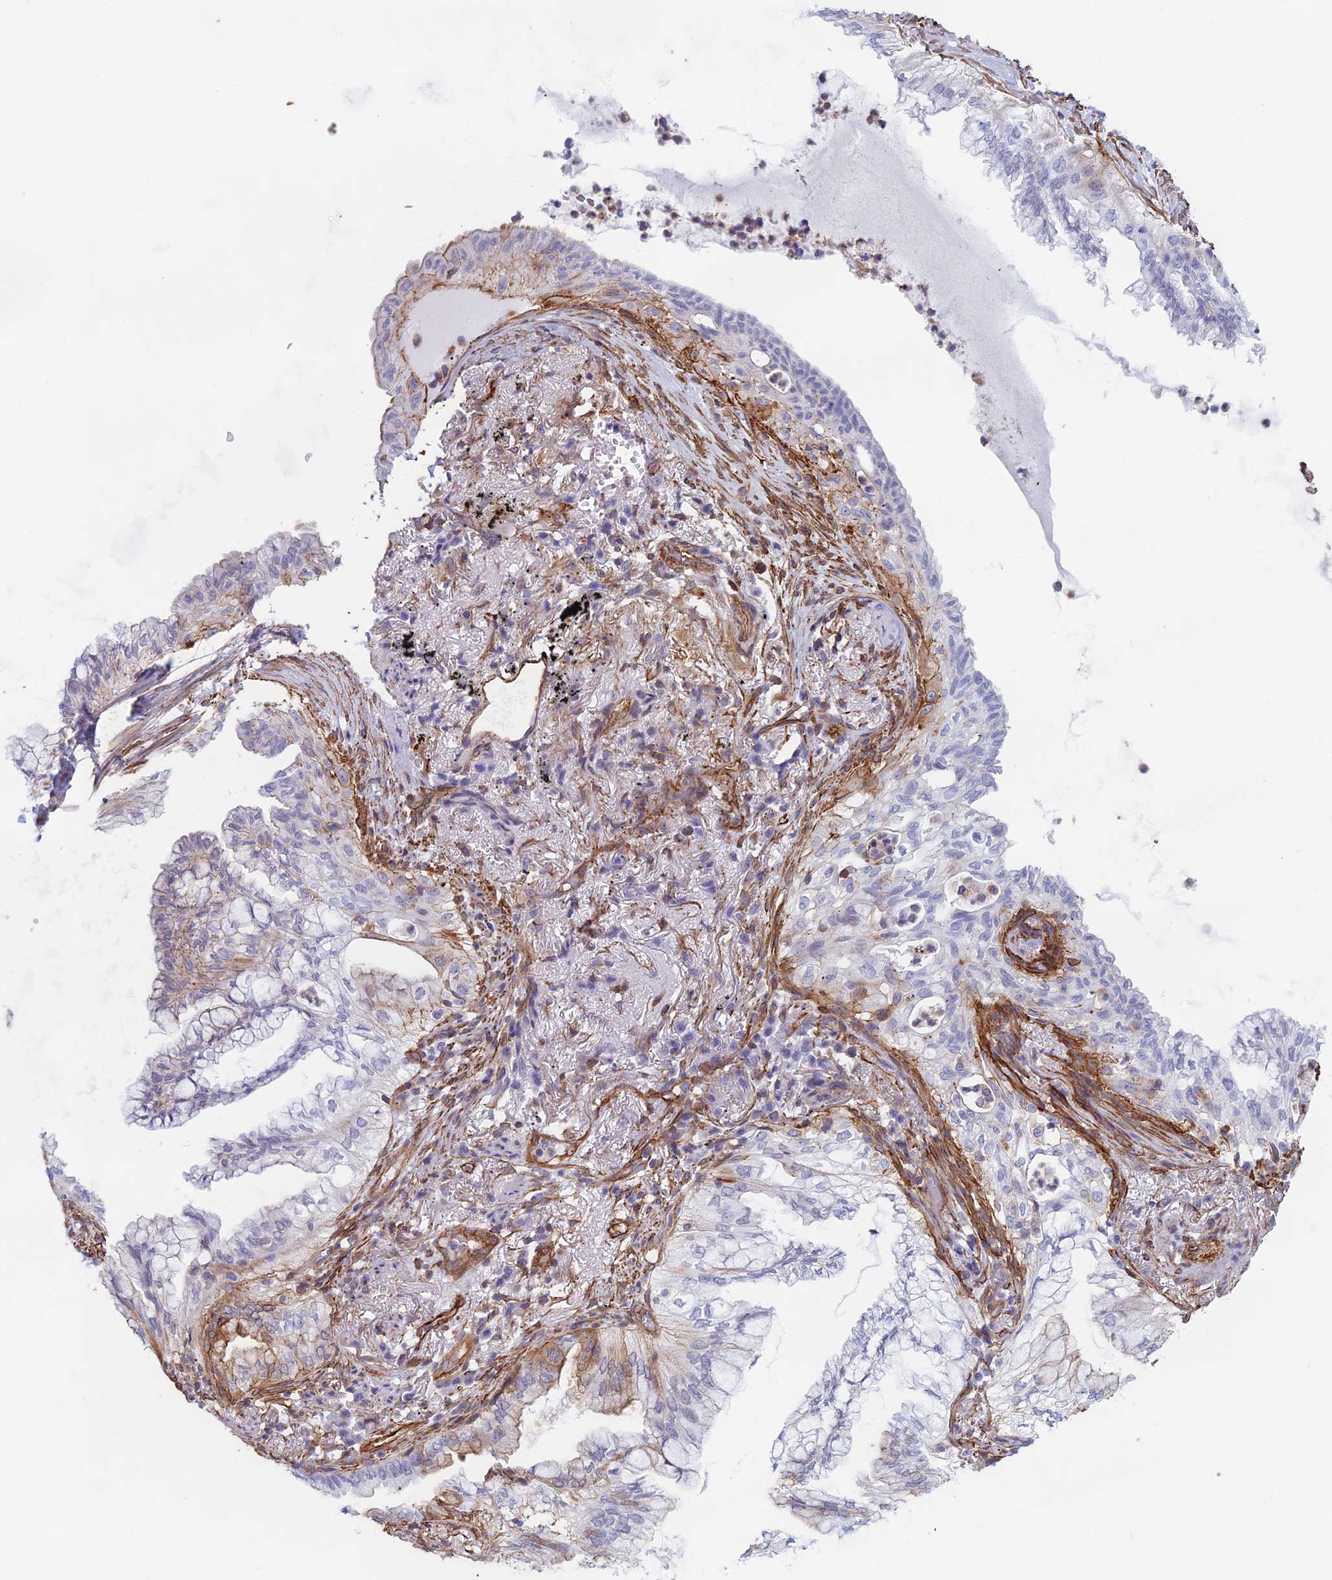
{"staining": {"intensity": "negative", "quantity": "none", "location": "none"}, "tissue": "lung cancer", "cell_type": "Tumor cells", "image_type": "cancer", "snomed": [{"axis": "morphology", "description": "Adenocarcinoma, NOS"}, {"axis": "topography", "description": "Lung"}], "caption": "DAB immunohistochemical staining of lung cancer displays no significant positivity in tumor cells. (Stains: DAB (3,3'-diaminobenzidine) IHC with hematoxylin counter stain, Microscopy: brightfield microscopy at high magnification).", "gene": "ANGPTL2", "patient": {"sex": "female", "age": 70}}